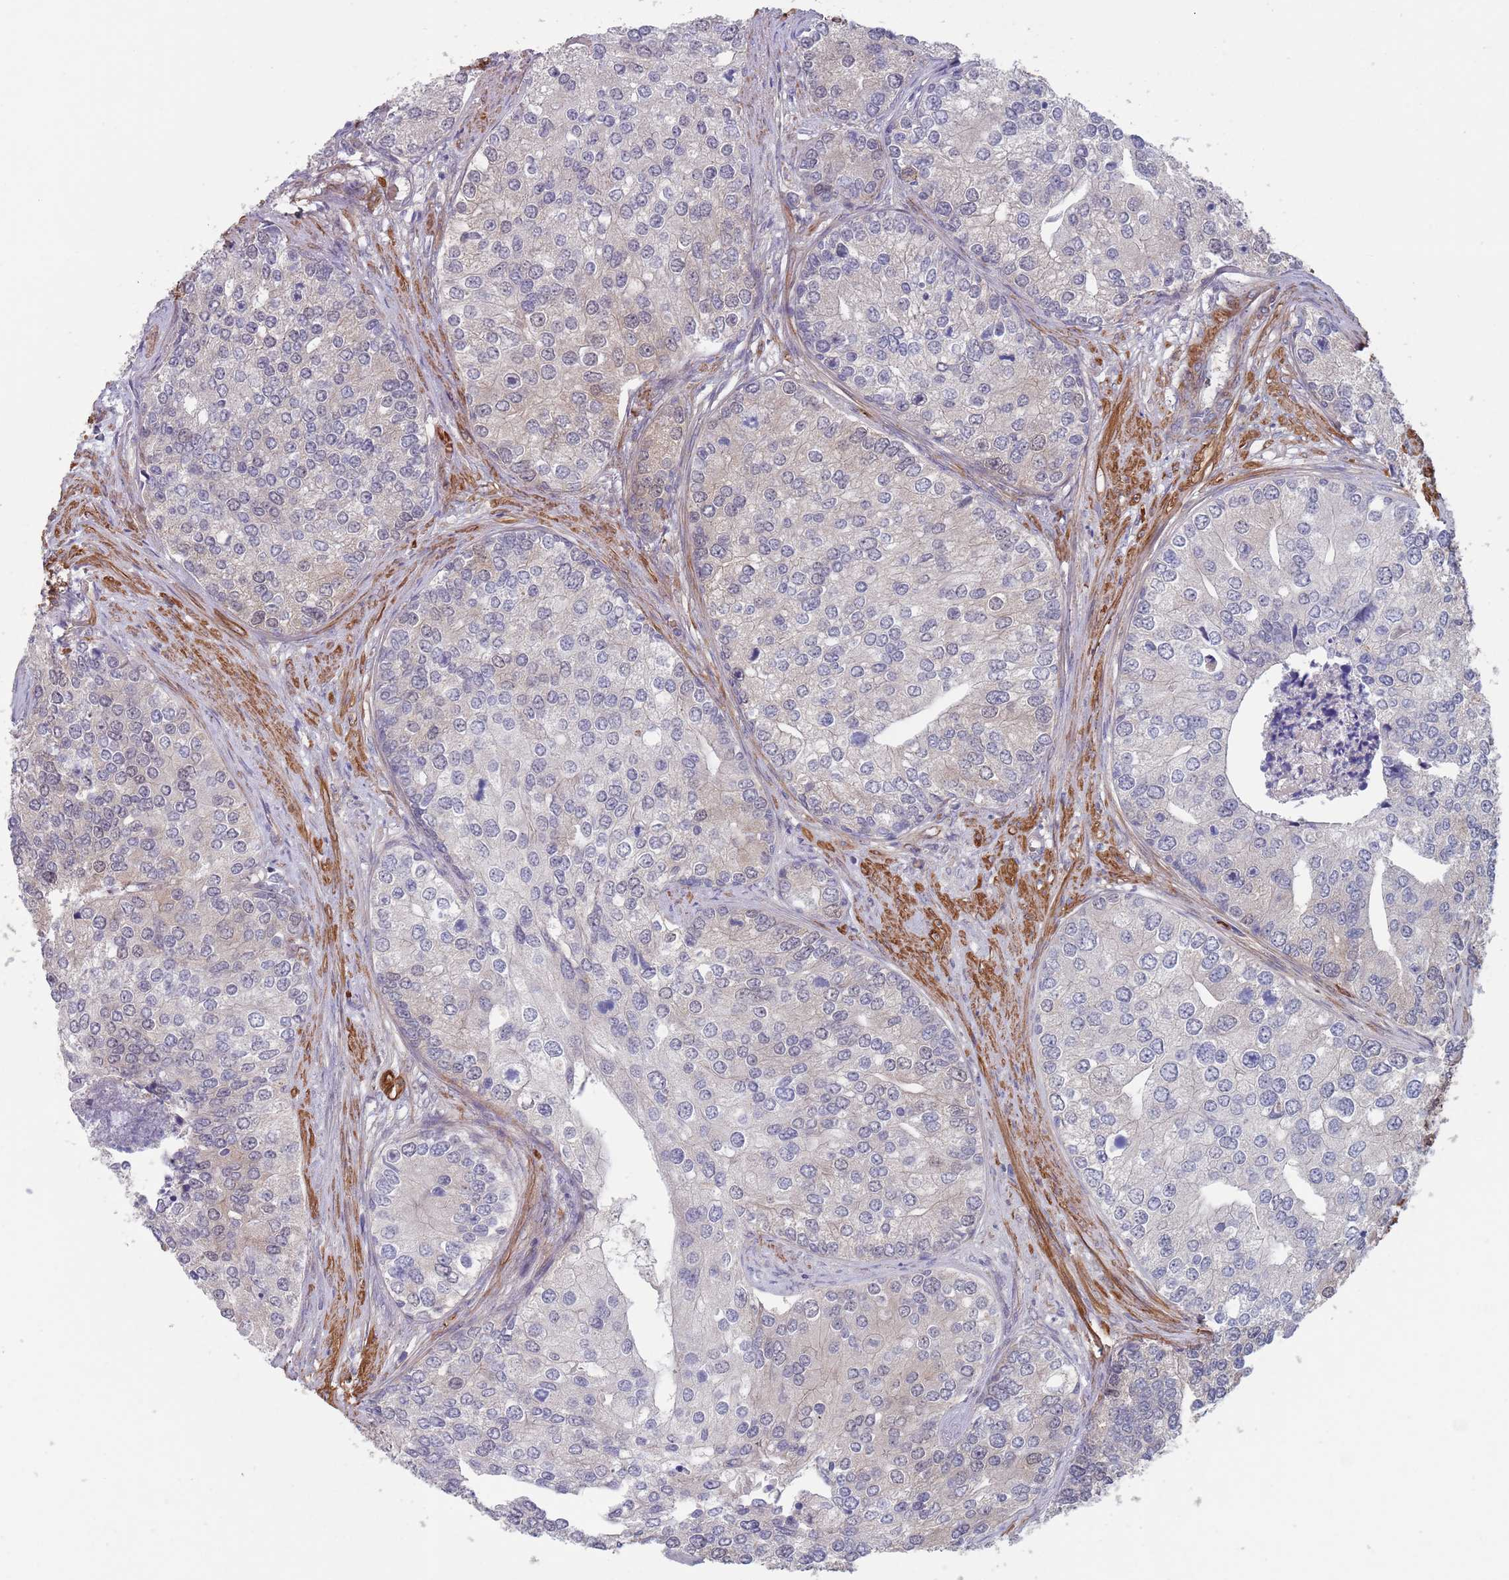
{"staining": {"intensity": "weak", "quantity": "<25%", "location": "cytoplasmic/membranous,nuclear"}, "tissue": "prostate cancer", "cell_type": "Tumor cells", "image_type": "cancer", "snomed": [{"axis": "morphology", "description": "Adenocarcinoma, High grade"}, {"axis": "topography", "description": "Prostate"}], "caption": "The photomicrograph reveals no staining of tumor cells in prostate cancer (high-grade adenocarcinoma).", "gene": "CLNS1A", "patient": {"sex": "male", "age": 62}}